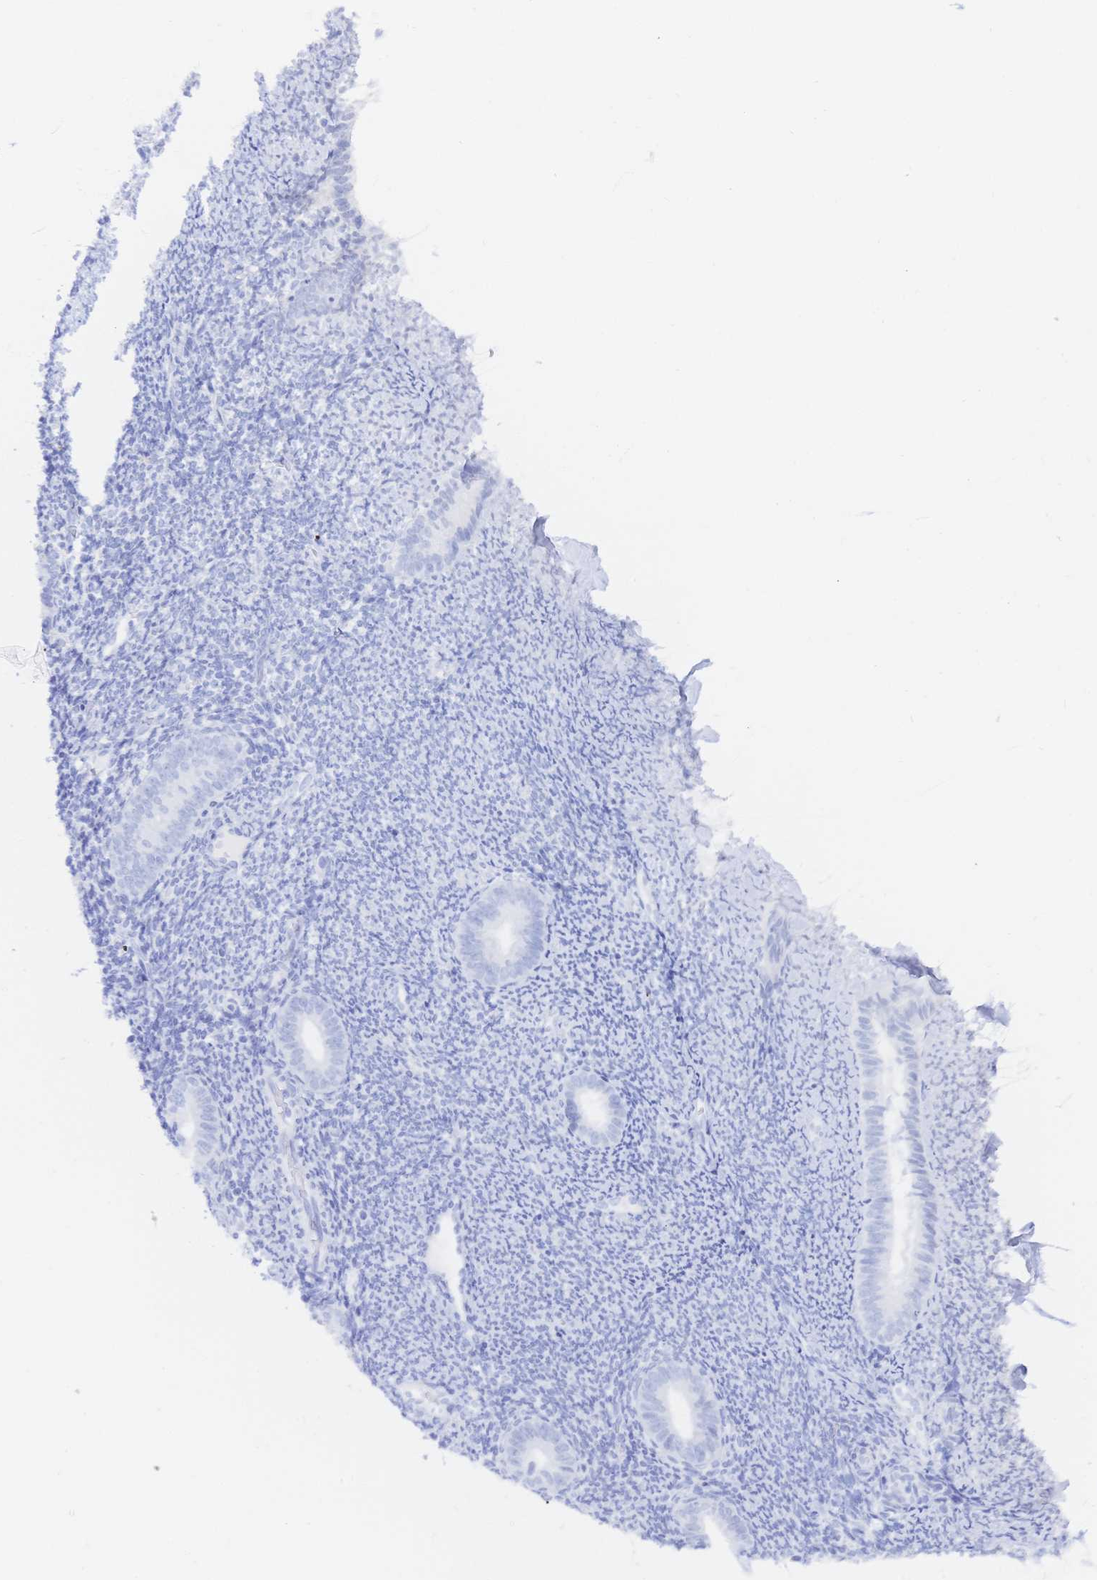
{"staining": {"intensity": "negative", "quantity": "none", "location": "none"}, "tissue": "endometrium", "cell_type": "Cells in endometrial stroma", "image_type": "normal", "snomed": [{"axis": "morphology", "description": "Normal tissue, NOS"}, {"axis": "topography", "description": "Endometrium"}], "caption": "DAB (3,3'-diaminobenzidine) immunohistochemical staining of unremarkable endometrium reveals no significant positivity in cells in endometrial stroma.", "gene": "KCNH6", "patient": {"sex": "female", "age": 39}}